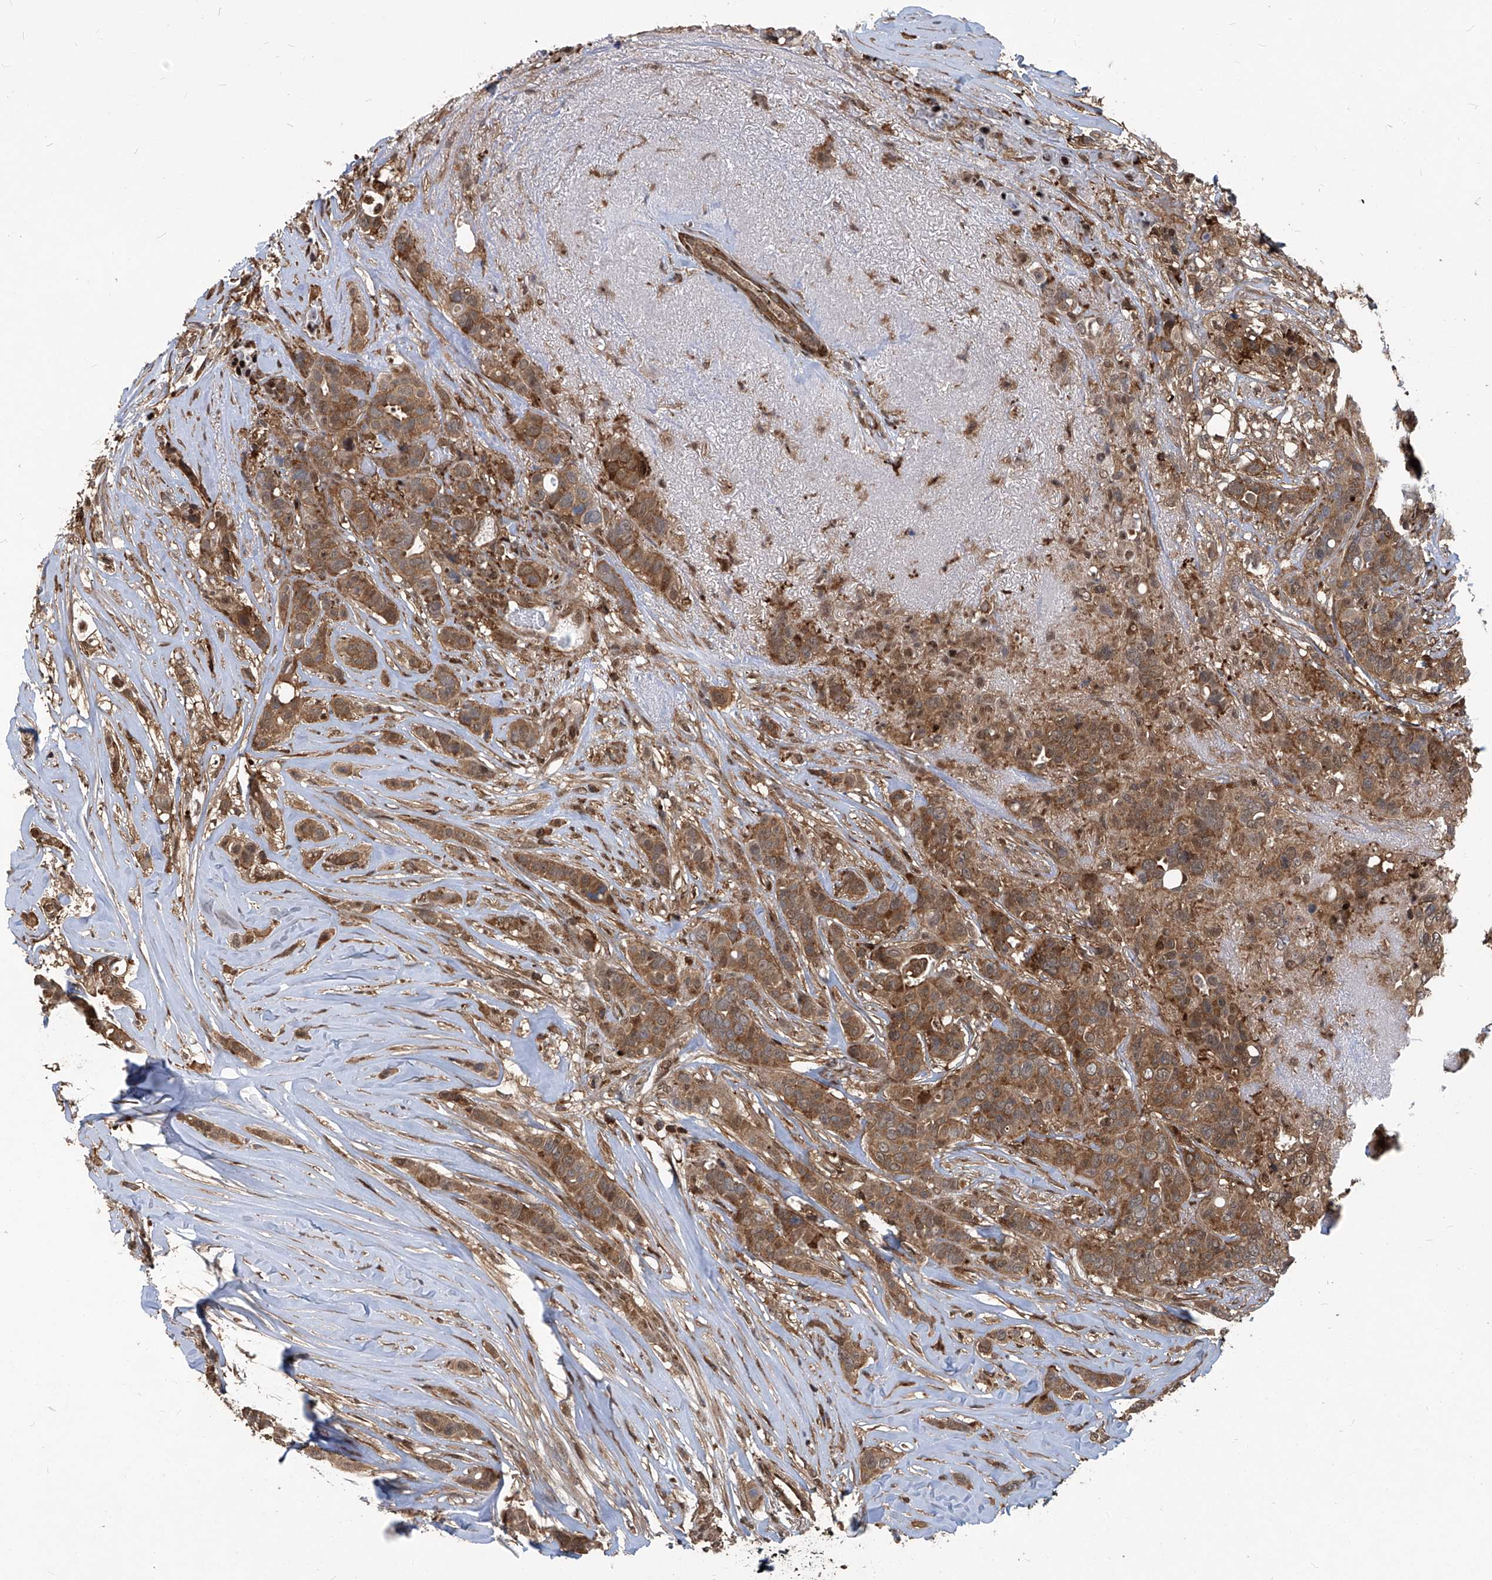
{"staining": {"intensity": "moderate", "quantity": ">75%", "location": "cytoplasmic/membranous"}, "tissue": "breast cancer", "cell_type": "Tumor cells", "image_type": "cancer", "snomed": [{"axis": "morphology", "description": "Lobular carcinoma"}, {"axis": "topography", "description": "Breast"}], "caption": "Immunohistochemical staining of breast cancer (lobular carcinoma) displays moderate cytoplasmic/membranous protein positivity in approximately >75% of tumor cells. The protein of interest is shown in brown color, while the nuclei are stained blue.", "gene": "PSMB1", "patient": {"sex": "female", "age": 51}}